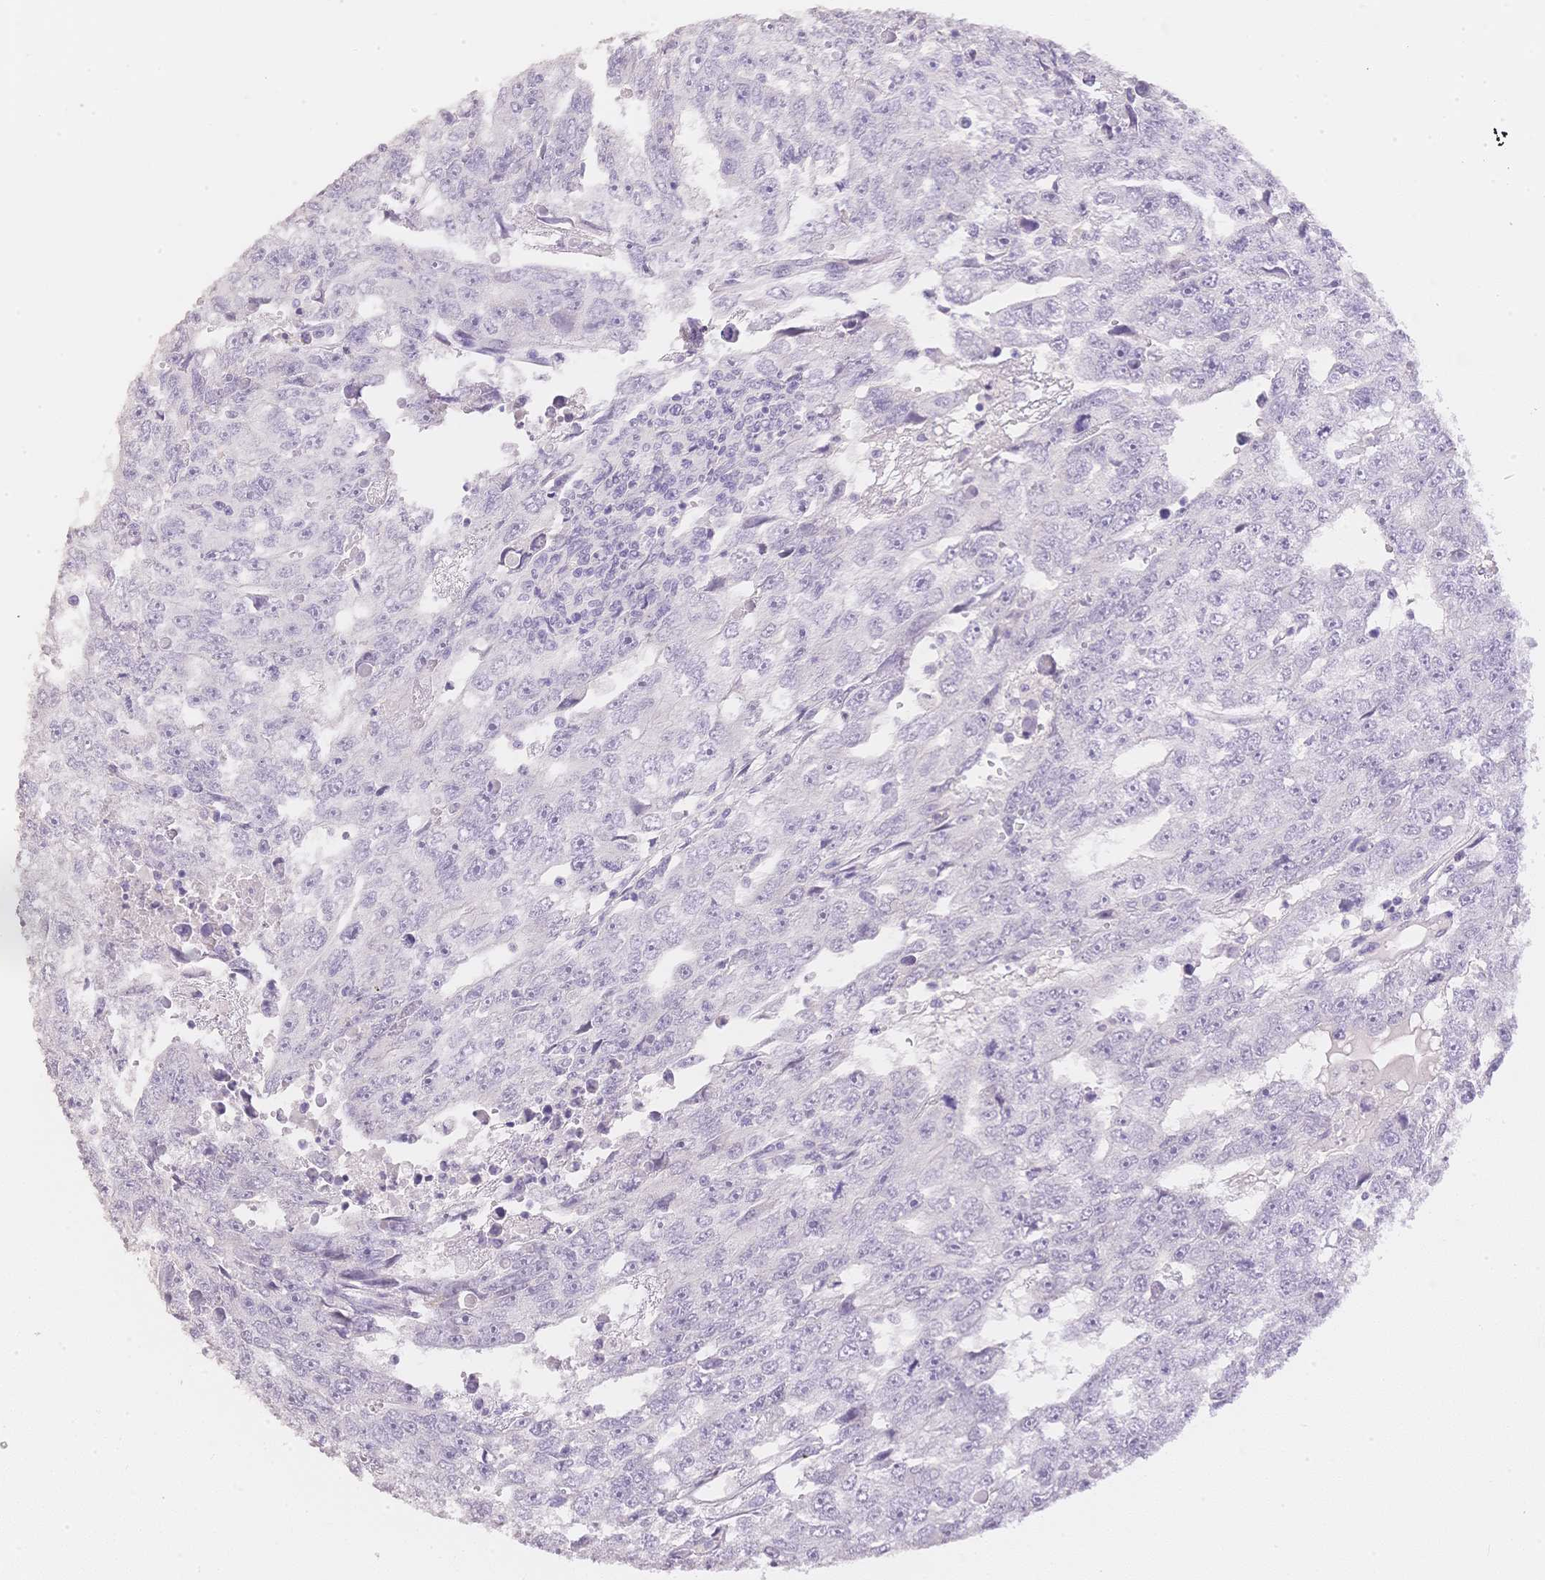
{"staining": {"intensity": "negative", "quantity": "none", "location": "none"}, "tissue": "testis cancer", "cell_type": "Tumor cells", "image_type": "cancer", "snomed": [{"axis": "morphology", "description": "Carcinoma, Embryonal, NOS"}, {"axis": "topography", "description": "Testis"}], "caption": "DAB (3,3'-diaminobenzidine) immunohistochemical staining of human testis embryonal carcinoma shows no significant staining in tumor cells.", "gene": "HCRTR2", "patient": {"sex": "male", "age": 20}}